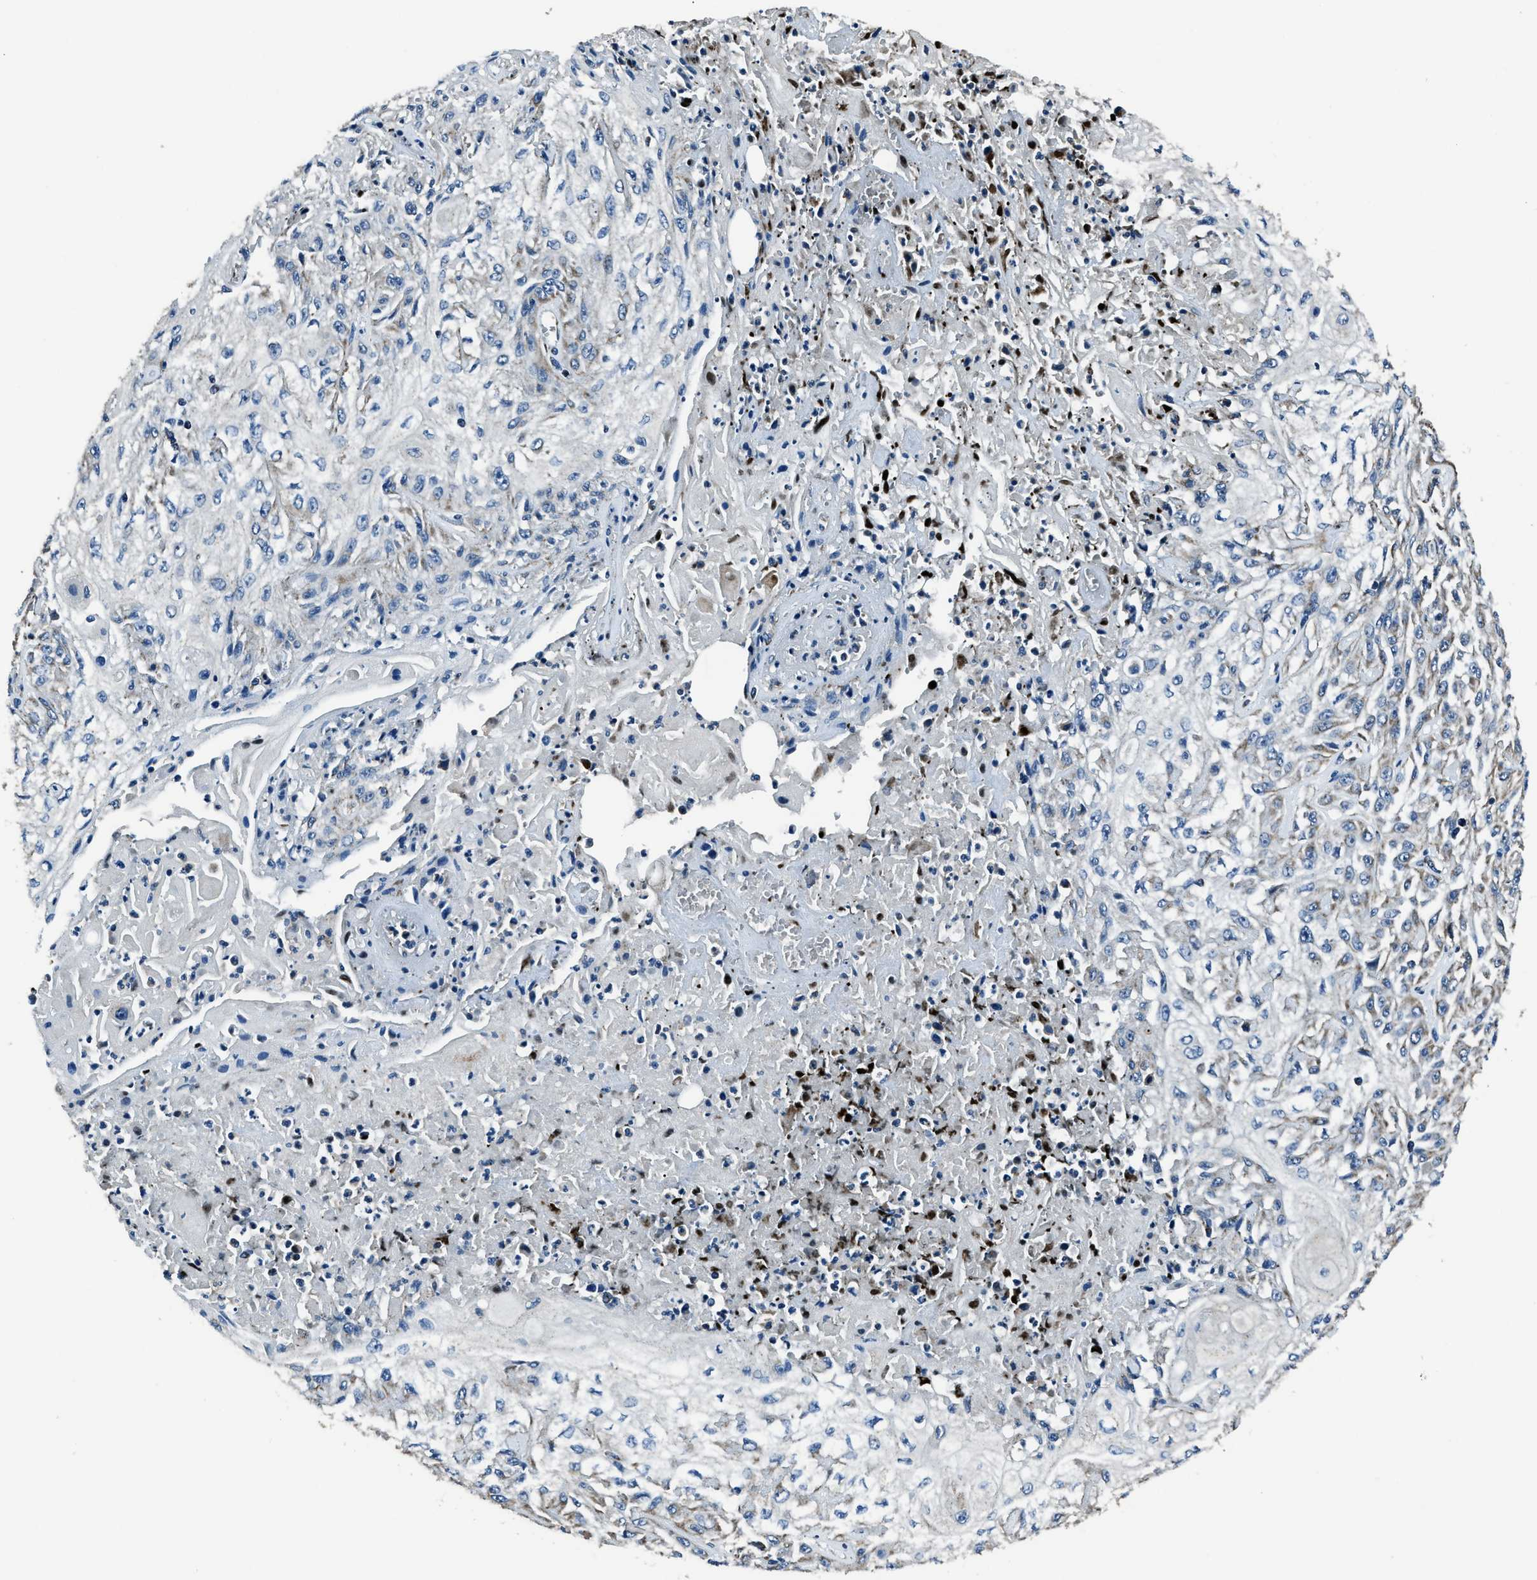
{"staining": {"intensity": "weak", "quantity": "<25%", "location": "cytoplasmic/membranous"}, "tissue": "skin cancer", "cell_type": "Tumor cells", "image_type": "cancer", "snomed": [{"axis": "morphology", "description": "Squamous cell carcinoma, NOS"}, {"axis": "morphology", "description": "Squamous cell carcinoma, metastatic, NOS"}, {"axis": "topography", "description": "Skin"}, {"axis": "topography", "description": "Lymph node"}], "caption": "Immunohistochemistry image of neoplastic tissue: skin metastatic squamous cell carcinoma stained with DAB exhibits no significant protein expression in tumor cells.", "gene": "OGDH", "patient": {"sex": "male", "age": 75}}